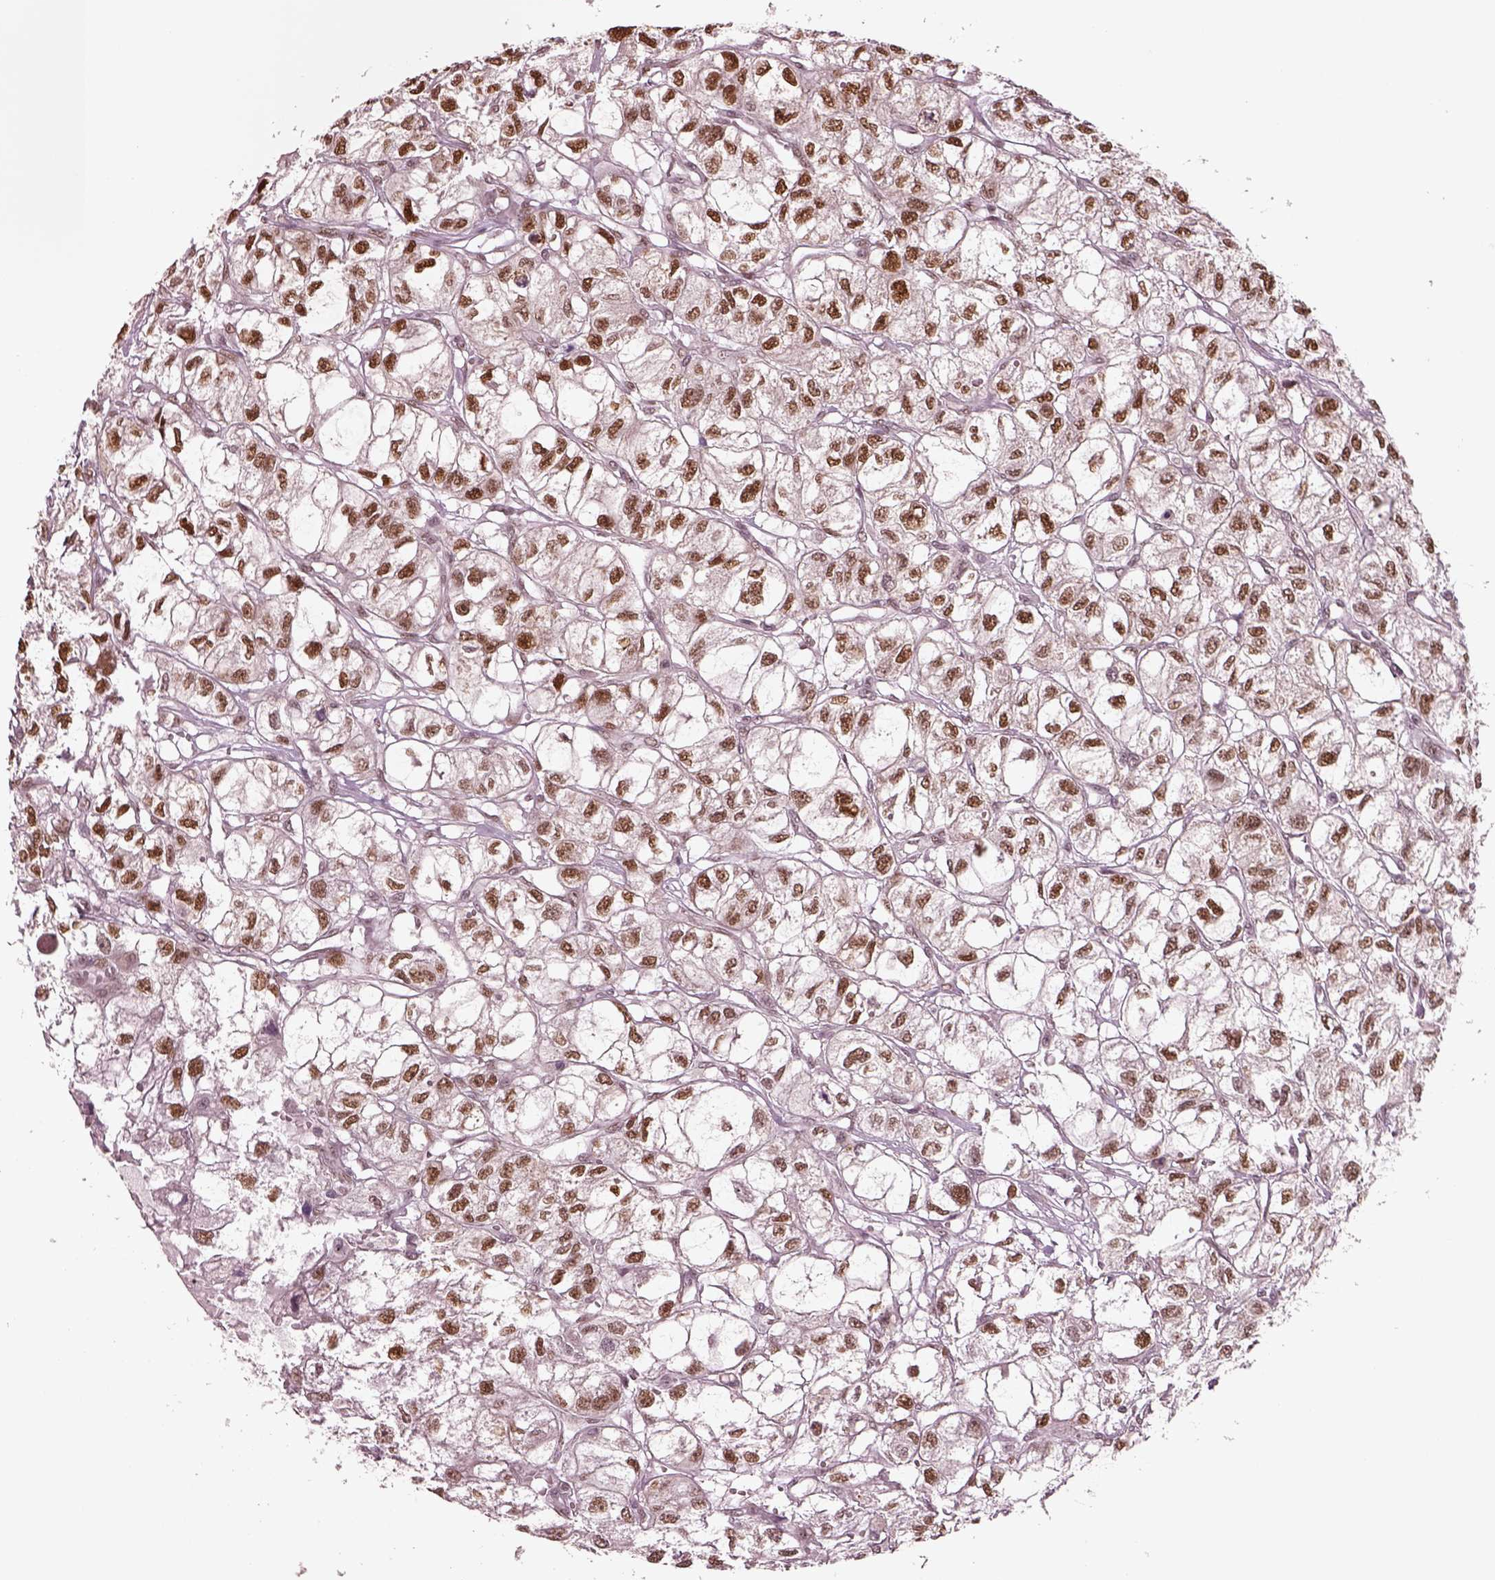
{"staining": {"intensity": "strong", "quantity": ">75%", "location": "nuclear"}, "tissue": "renal cancer", "cell_type": "Tumor cells", "image_type": "cancer", "snomed": [{"axis": "morphology", "description": "Adenocarcinoma, NOS"}, {"axis": "topography", "description": "Kidney"}], "caption": "This is a photomicrograph of IHC staining of adenocarcinoma (renal), which shows strong expression in the nuclear of tumor cells.", "gene": "SEPHS1", "patient": {"sex": "male", "age": 56}}